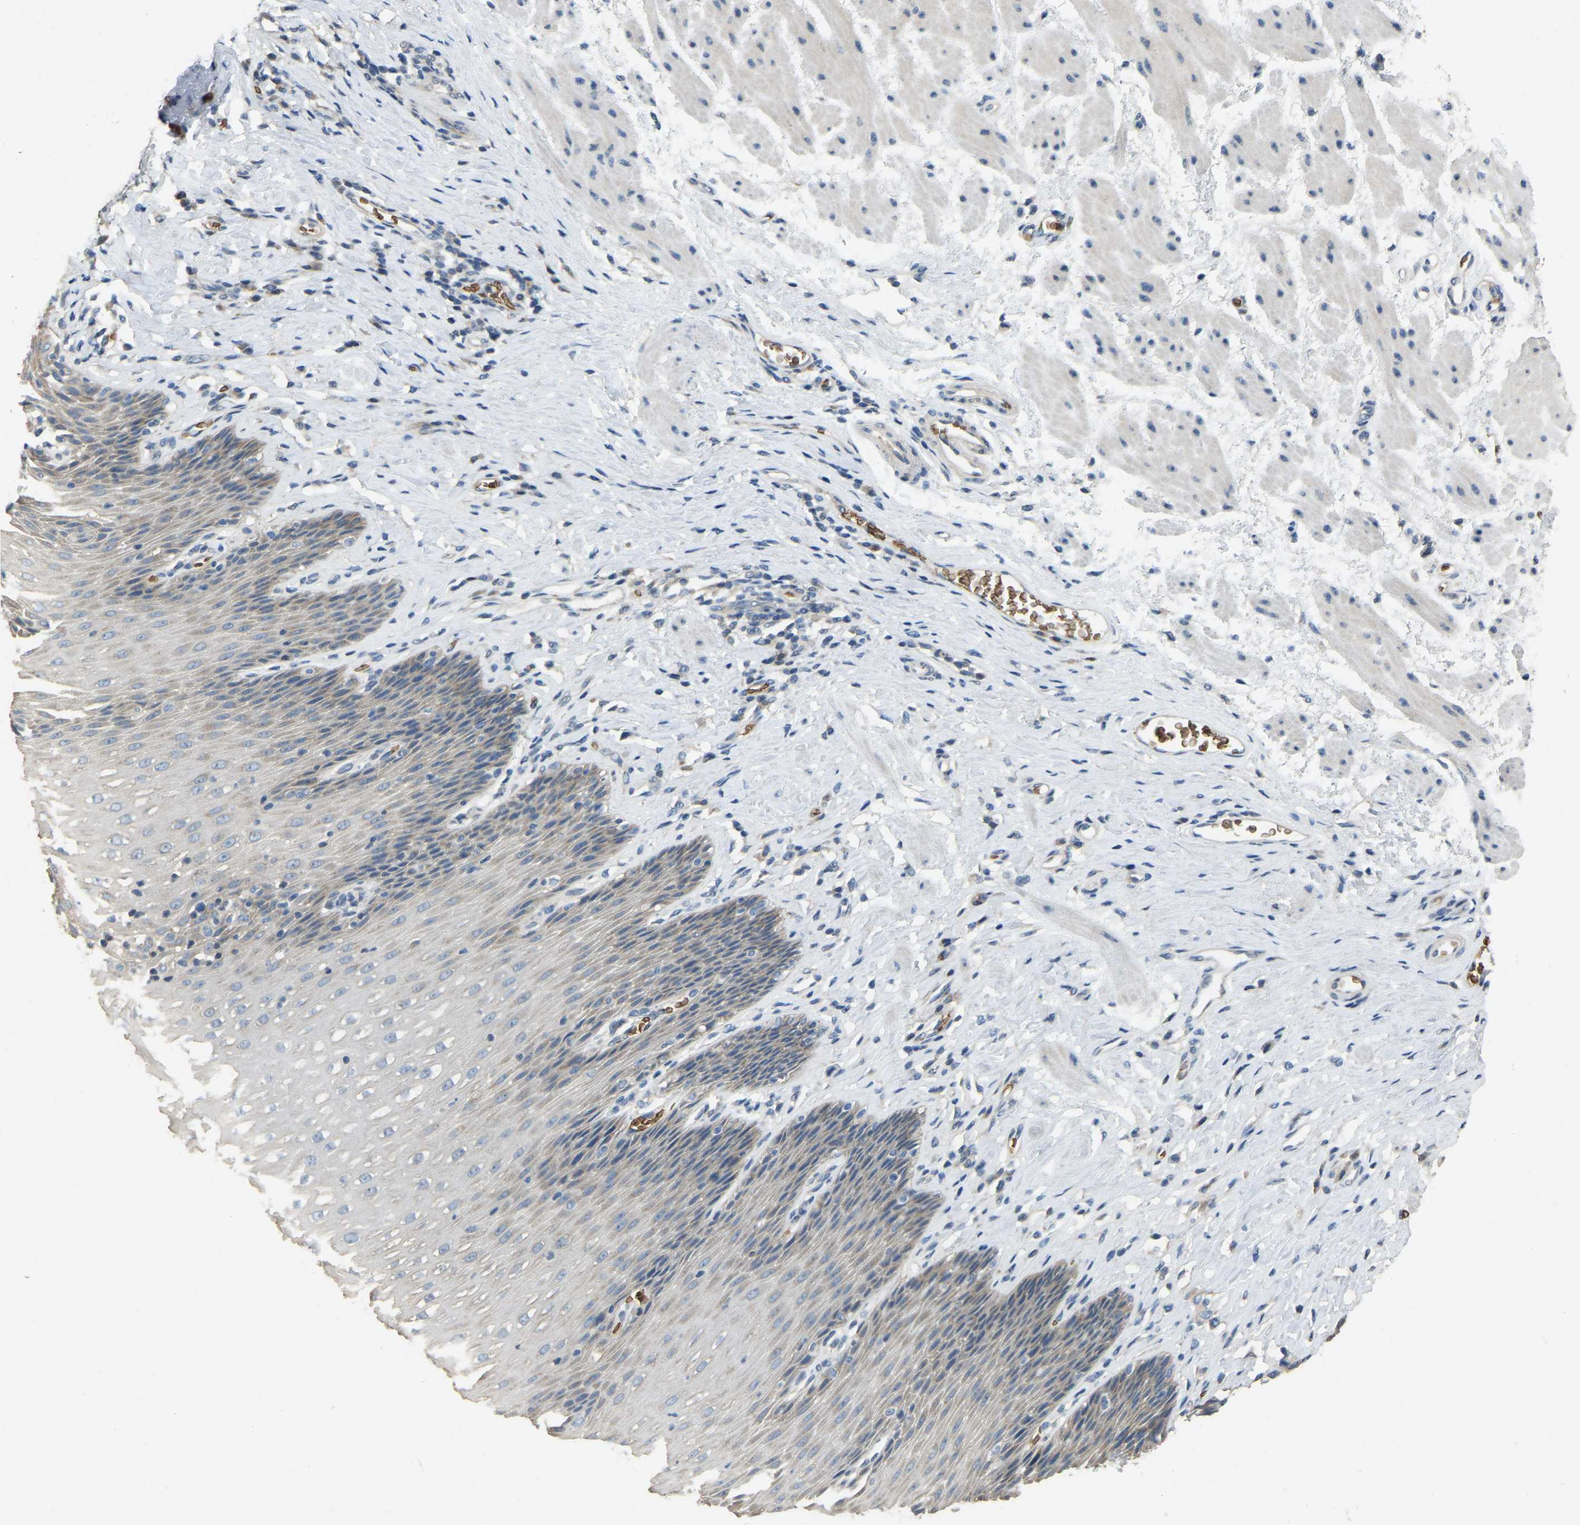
{"staining": {"intensity": "weak", "quantity": "<25%", "location": "cytoplasmic/membranous"}, "tissue": "esophagus", "cell_type": "Squamous epithelial cells", "image_type": "normal", "snomed": [{"axis": "morphology", "description": "Normal tissue, NOS"}, {"axis": "topography", "description": "Esophagus"}], "caption": "Immunohistochemistry (IHC) of normal esophagus demonstrates no positivity in squamous epithelial cells.", "gene": "CFAP298", "patient": {"sex": "female", "age": 61}}